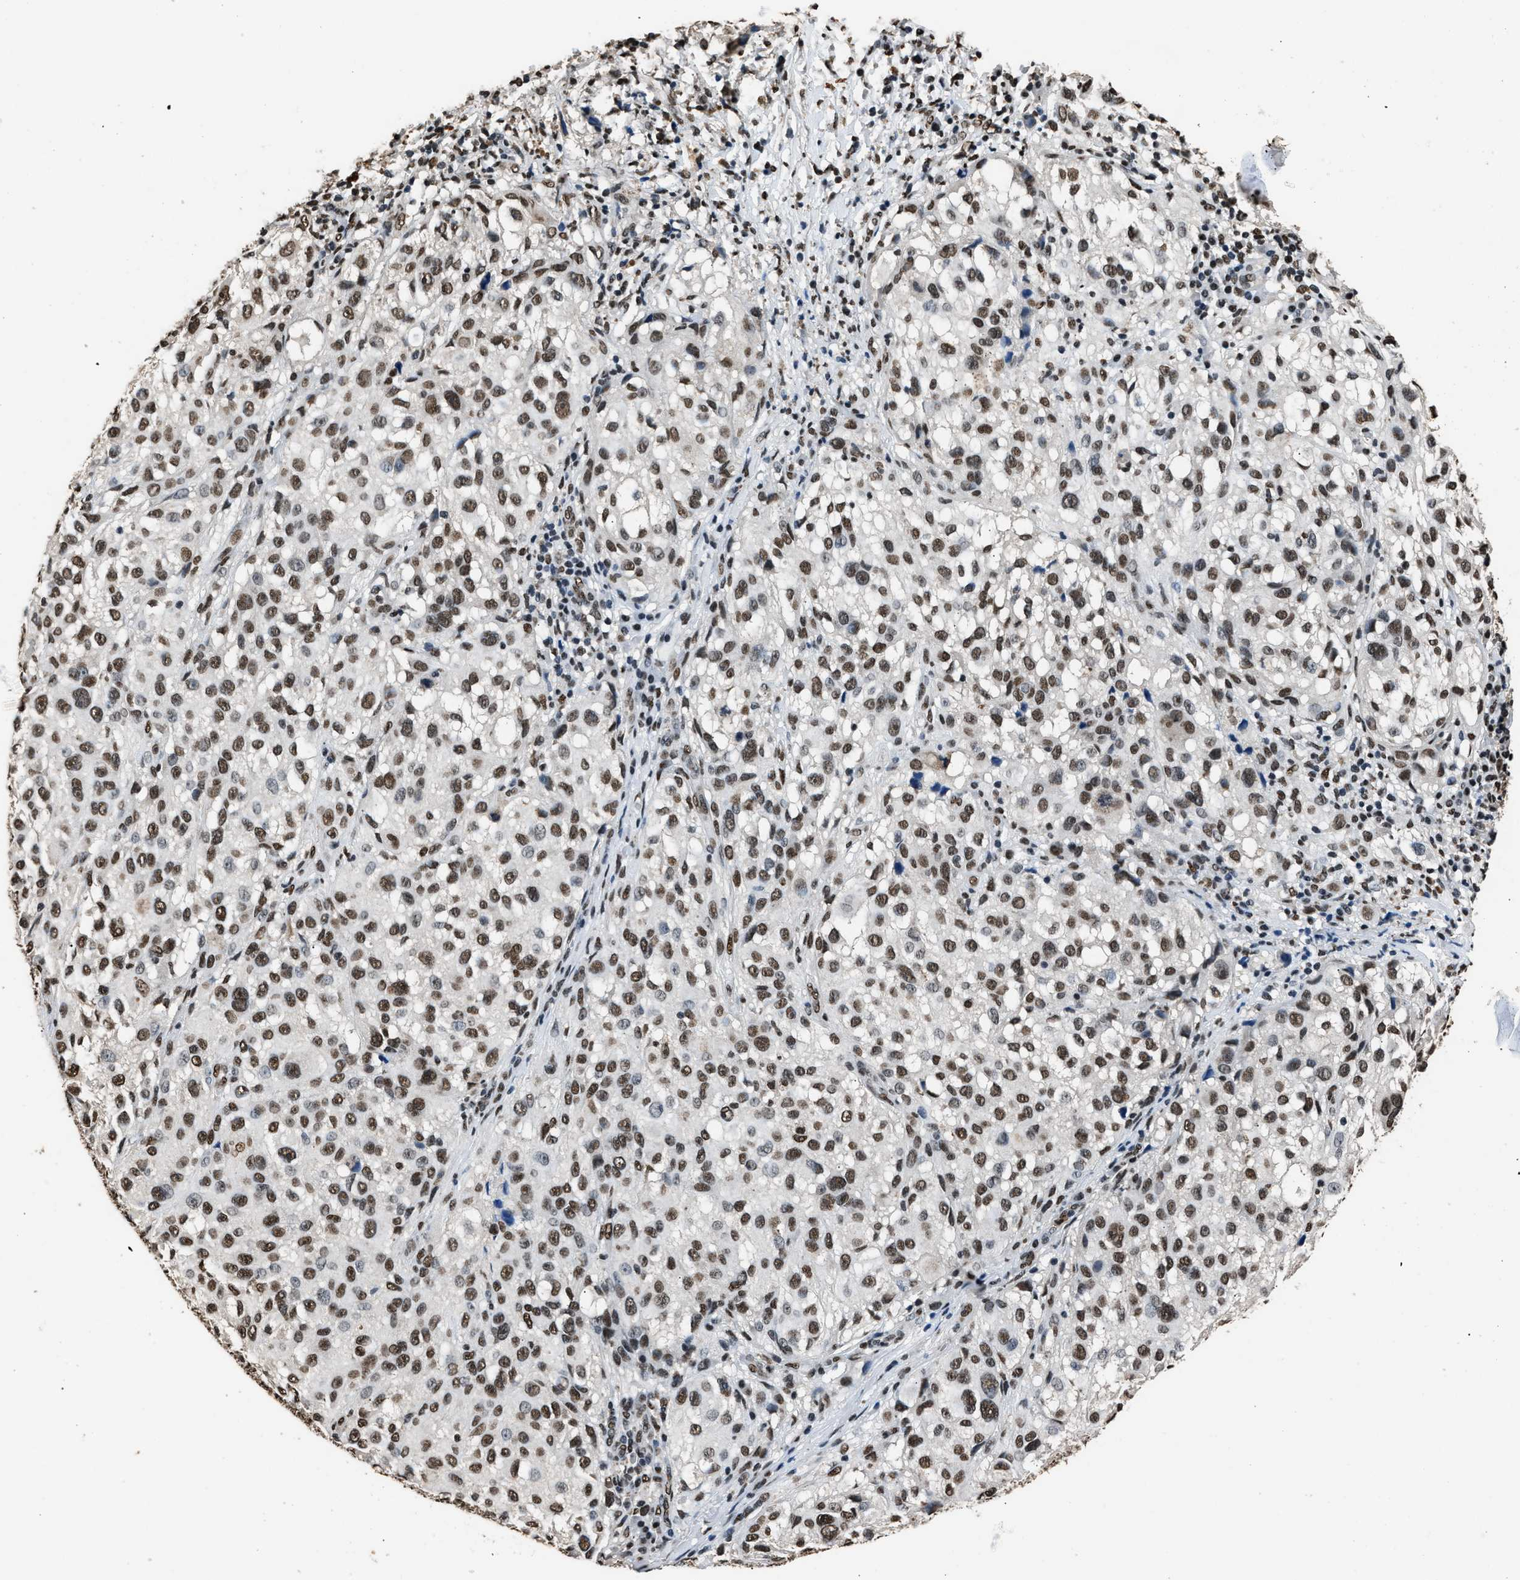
{"staining": {"intensity": "moderate", "quantity": ">75%", "location": "nuclear"}, "tissue": "melanoma", "cell_type": "Tumor cells", "image_type": "cancer", "snomed": [{"axis": "morphology", "description": "Necrosis, NOS"}, {"axis": "morphology", "description": "Malignant melanoma, NOS"}, {"axis": "topography", "description": "Skin"}], "caption": "The image shows immunohistochemical staining of melanoma. There is moderate nuclear staining is identified in about >75% of tumor cells.", "gene": "SAFB", "patient": {"sex": "female", "age": 87}}